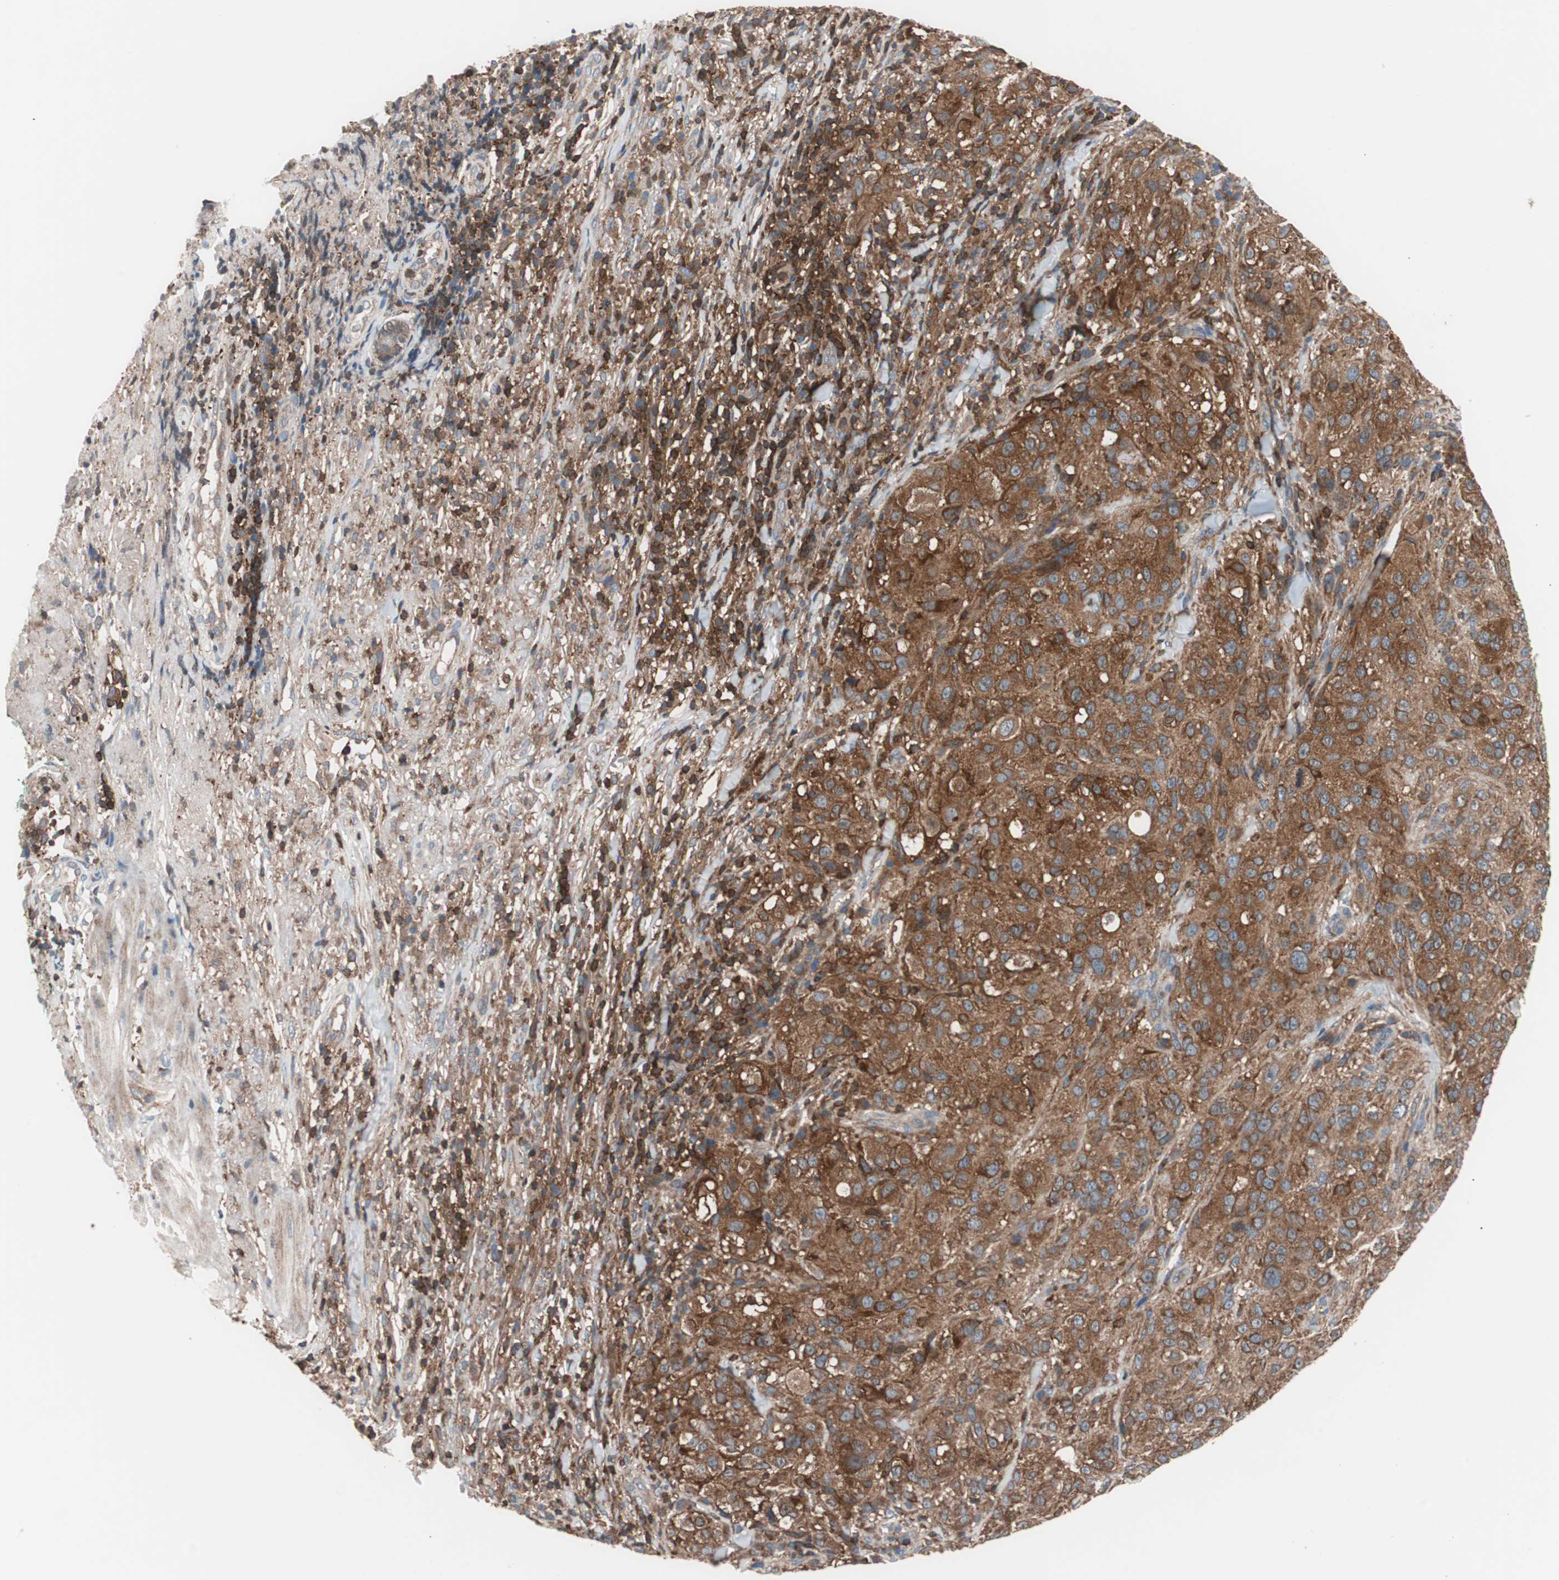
{"staining": {"intensity": "strong", "quantity": ">75%", "location": "cytoplasmic/membranous"}, "tissue": "melanoma", "cell_type": "Tumor cells", "image_type": "cancer", "snomed": [{"axis": "morphology", "description": "Necrosis, NOS"}, {"axis": "morphology", "description": "Malignant melanoma, NOS"}, {"axis": "topography", "description": "Skin"}], "caption": "A brown stain labels strong cytoplasmic/membranous positivity of a protein in melanoma tumor cells.", "gene": "PIK3R1", "patient": {"sex": "female", "age": 87}}